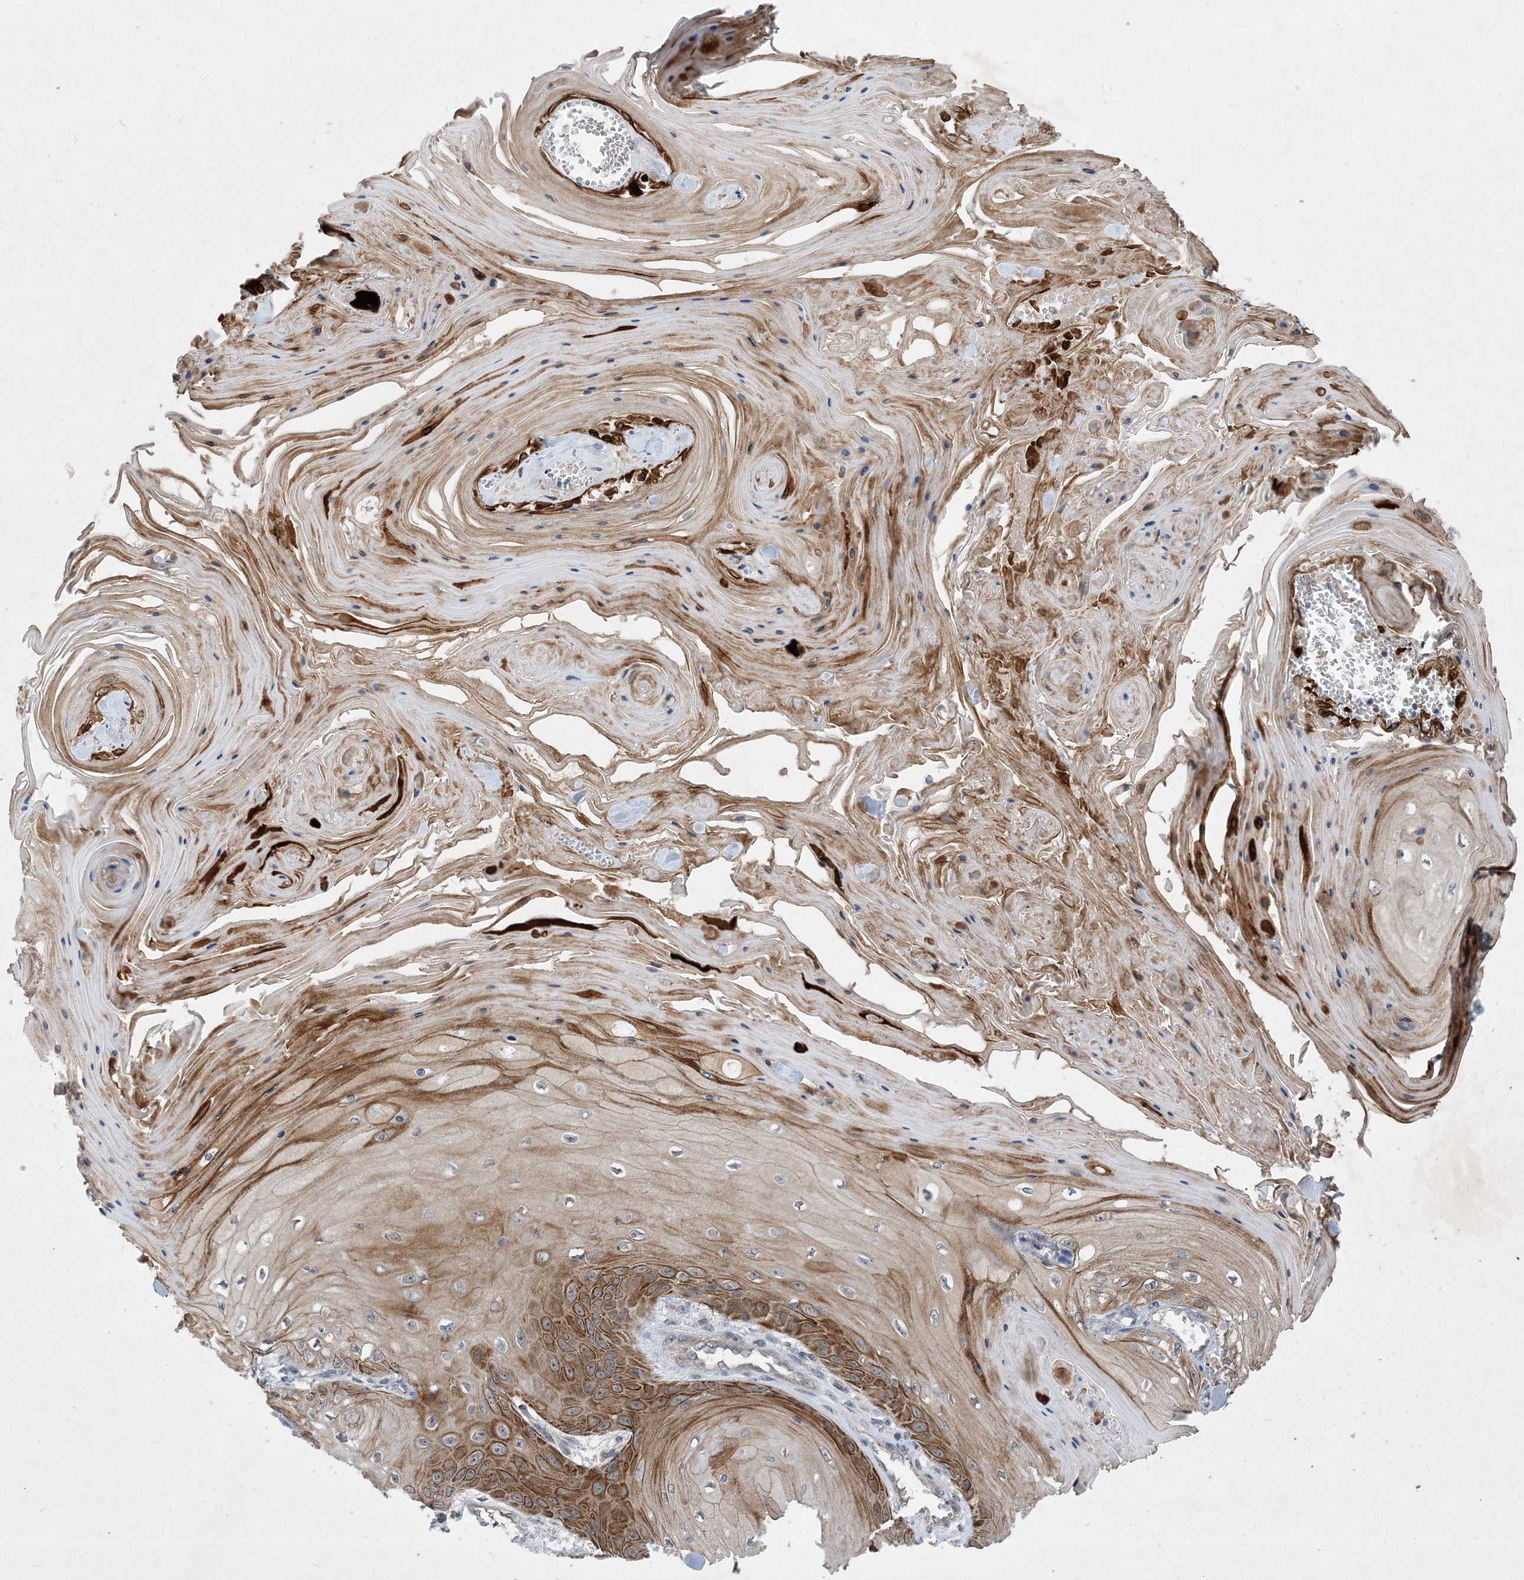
{"staining": {"intensity": "moderate", "quantity": "25%-75%", "location": "cytoplasmic/membranous"}, "tissue": "skin cancer", "cell_type": "Tumor cells", "image_type": "cancer", "snomed": [{"axis": "morphology", "description": "Squamous cell carcinoma, NOS"}, {"axis": "topography", "description": "Skin"}], "caption": "Immunohistochemical staining of skin cancer exhibits medium levels of moderate cytoplasmic/membranous protein expression in approximately 25%-75% of tumor cells.", "gene": "TINAG", "patient": {"sex": "male", "age": 74}}